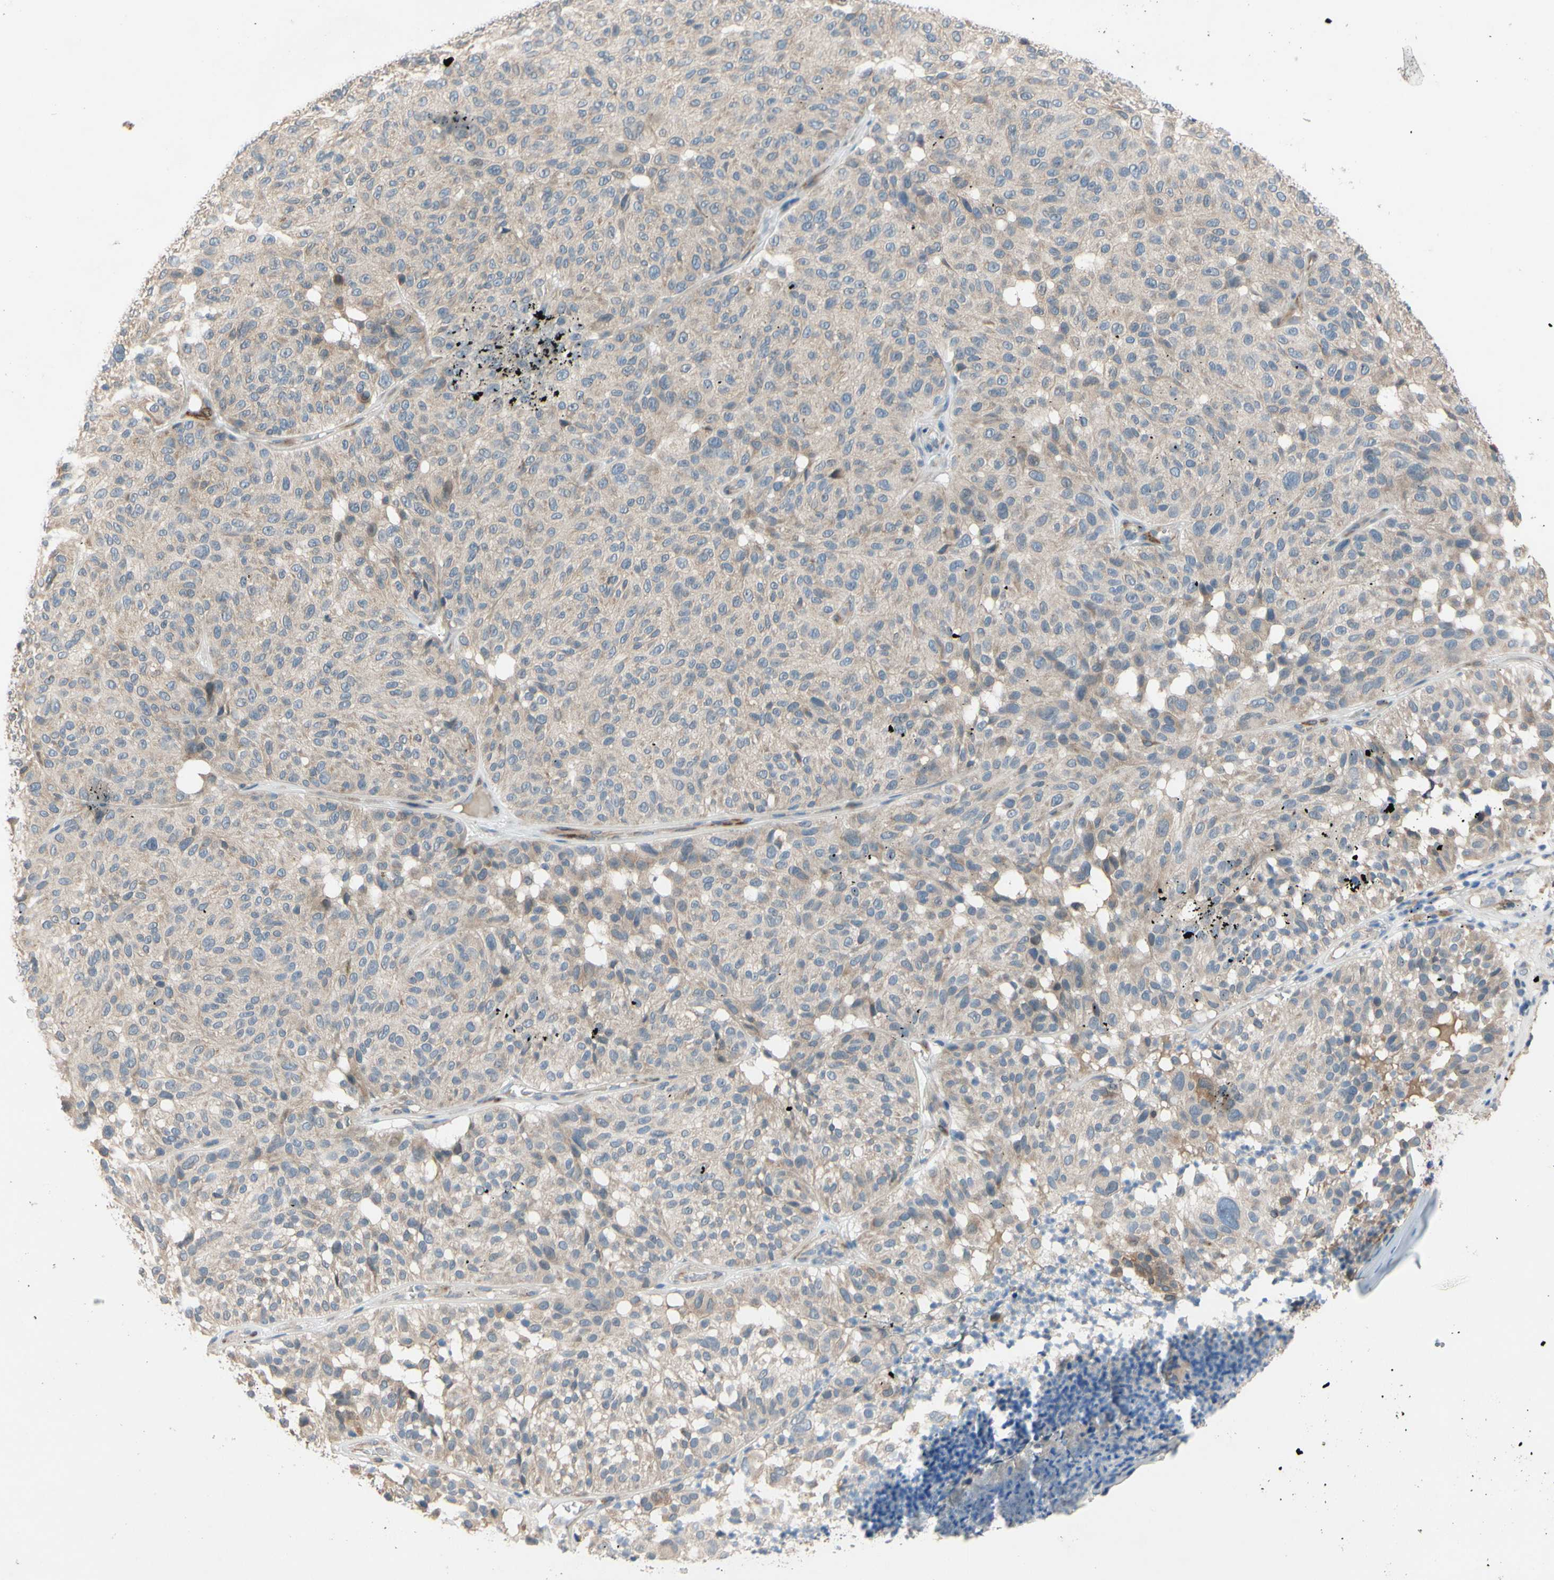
{"staining": {"intensity": "weak", "quantity": "25%-75%", "location": "cytoplasmic/membranous"}, "tissue": "melanoma", "cell_type": "Tumor cells", "image_type": "cancer", "snomed": [{"axis": "morphology", "description": "Malignant melanoma, NOS"}, {"axis": "topography", "description": "Skin"}], "caption": "Protein staining exhibits weak cytoplasmic/membranous expression in approximately 25%-75% of tumor cells in melanoma.", "gene": "PRXL2A", "patient": {"sex": "female", "age": 46}}